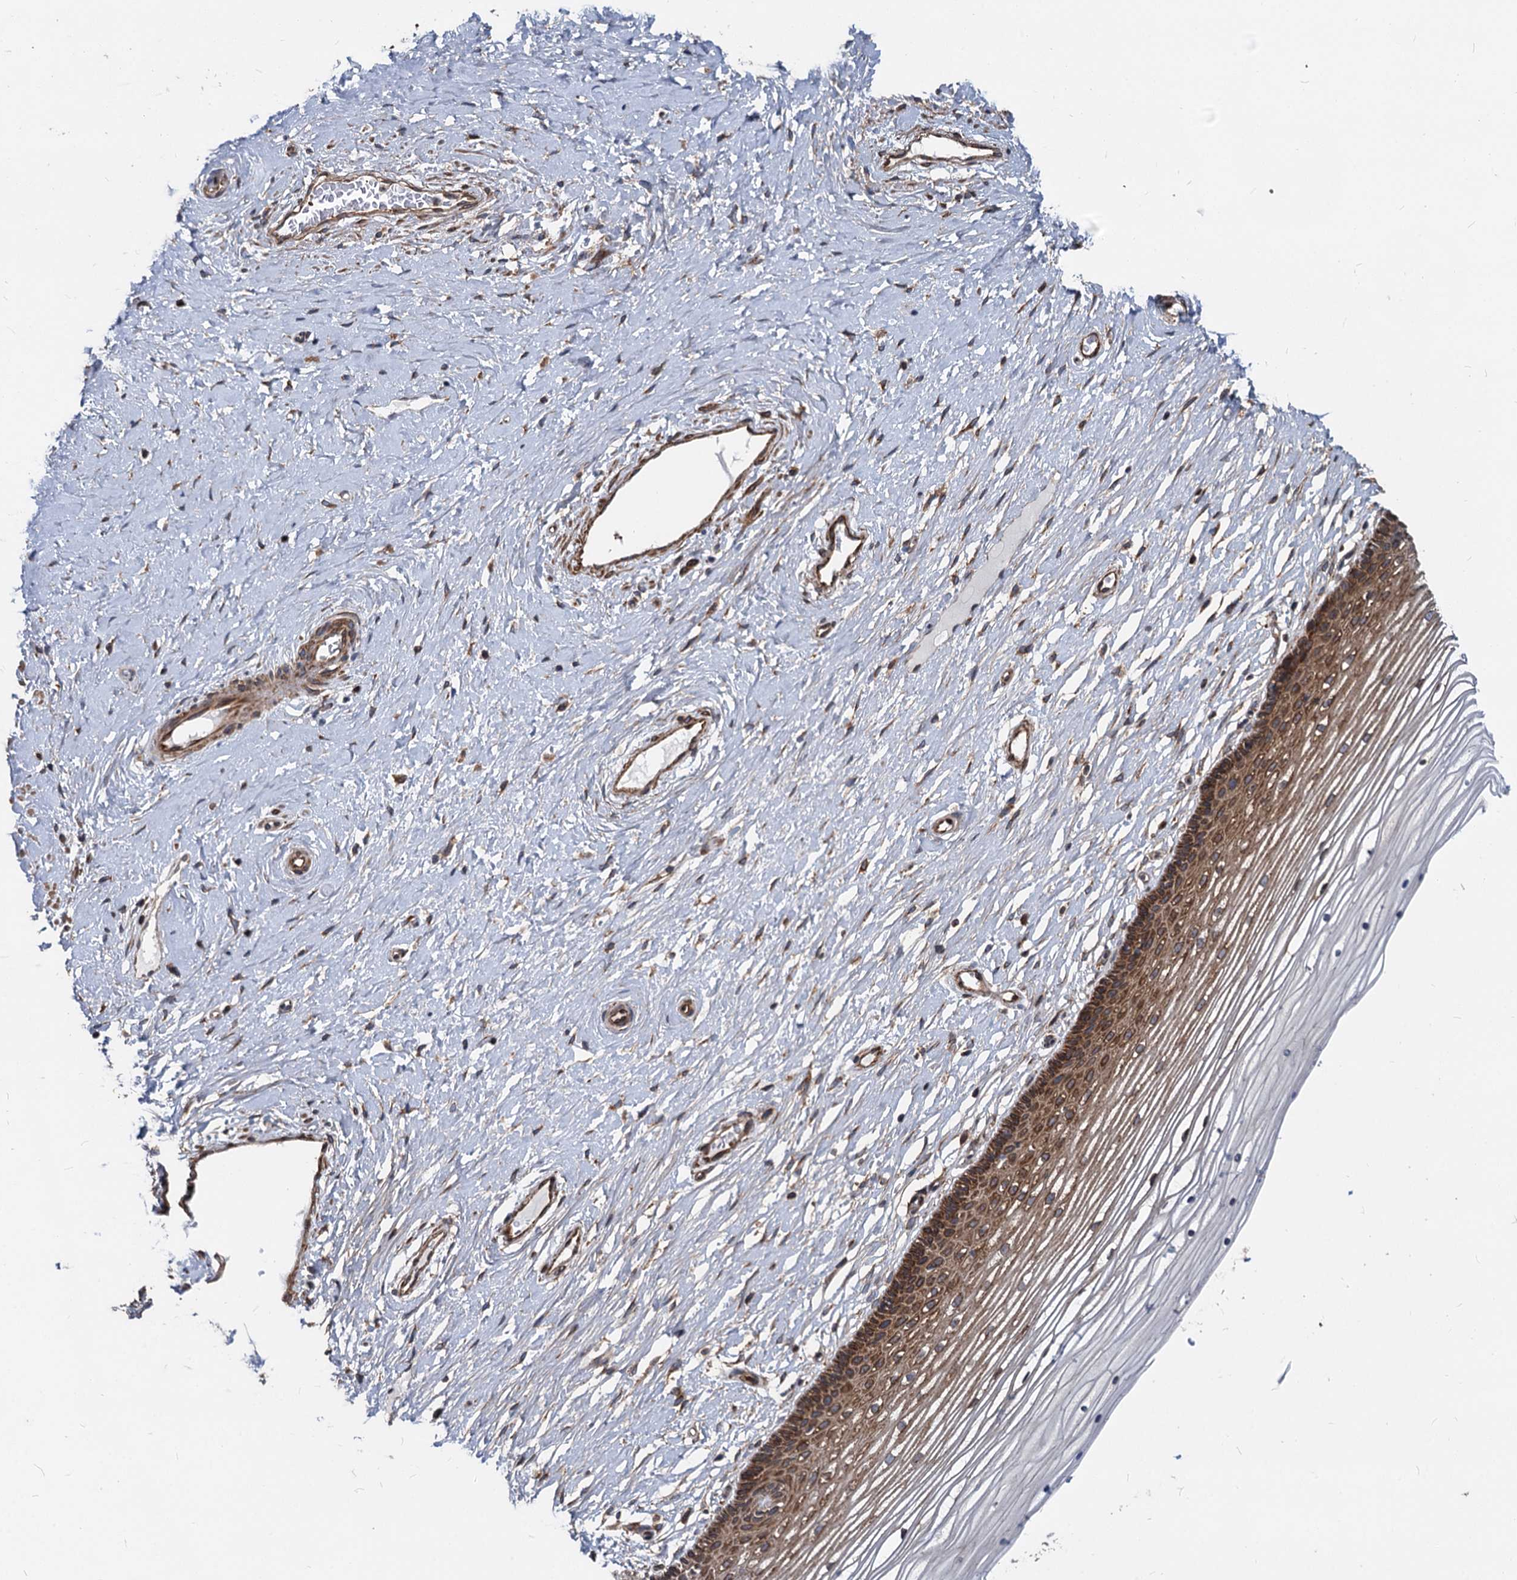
{"staining": {"intensity": "strong", "quantity": ">75%", "location": "cytoplasmic/membranous"}, "tissue": "vagina", "cell_type": "Squamous epithelial cells", "image_type": "normal", "snomed": [{"axis": "morphology", "description": "Normal tissue, NOS"}, {"axis": "topography", "description": "Vagina"}, {"axis": "topography", "description": "Cervix"}], "caption": "A brown stain shows strong cytoplasmic/membranous staining of a protein in squamous epithelial cells of unremarkable human vagina.", "gene": "STIM1", "patient": {"sex": "female", "age": 40}}